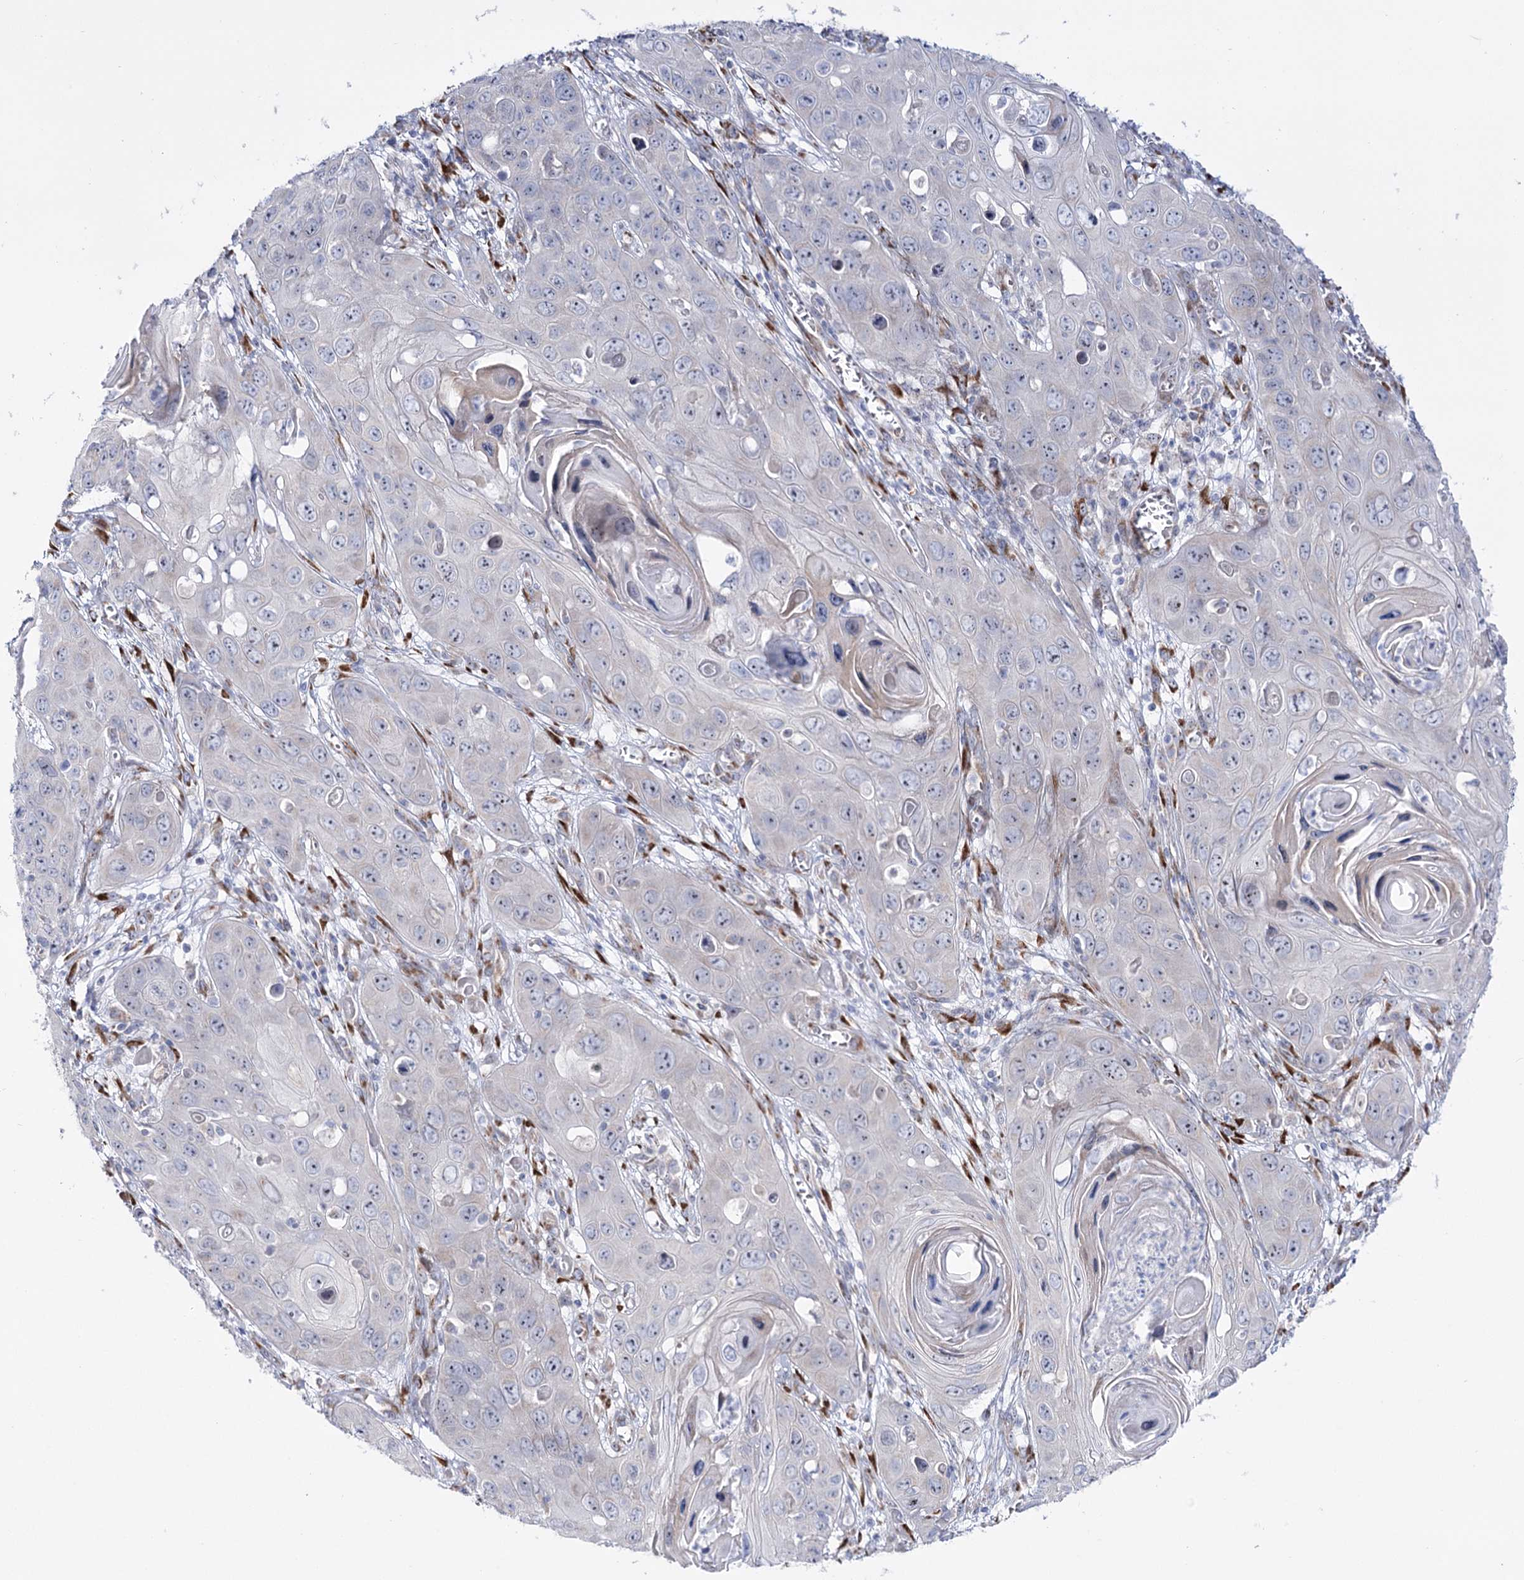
{"staining": {"intensity": "negative", "quantity": "none", "location": "none"}, "tissue": "skin cancer", "cell_type": "Tumor cells", "image_type": "cancer", "snomed": [{"axis": "morphology", "description": "Squamous cell carcinoma, NOS"}, {"axis": "topography", "description": "Skin"}], "caption": "Immunohistochemistry image of human squamous cell carcinoma (skin) stained for a protein (brown), which displays no positivity in tumor cells.", "gene": "METTL5", "patient": {"sex": "male", "age": 55}}